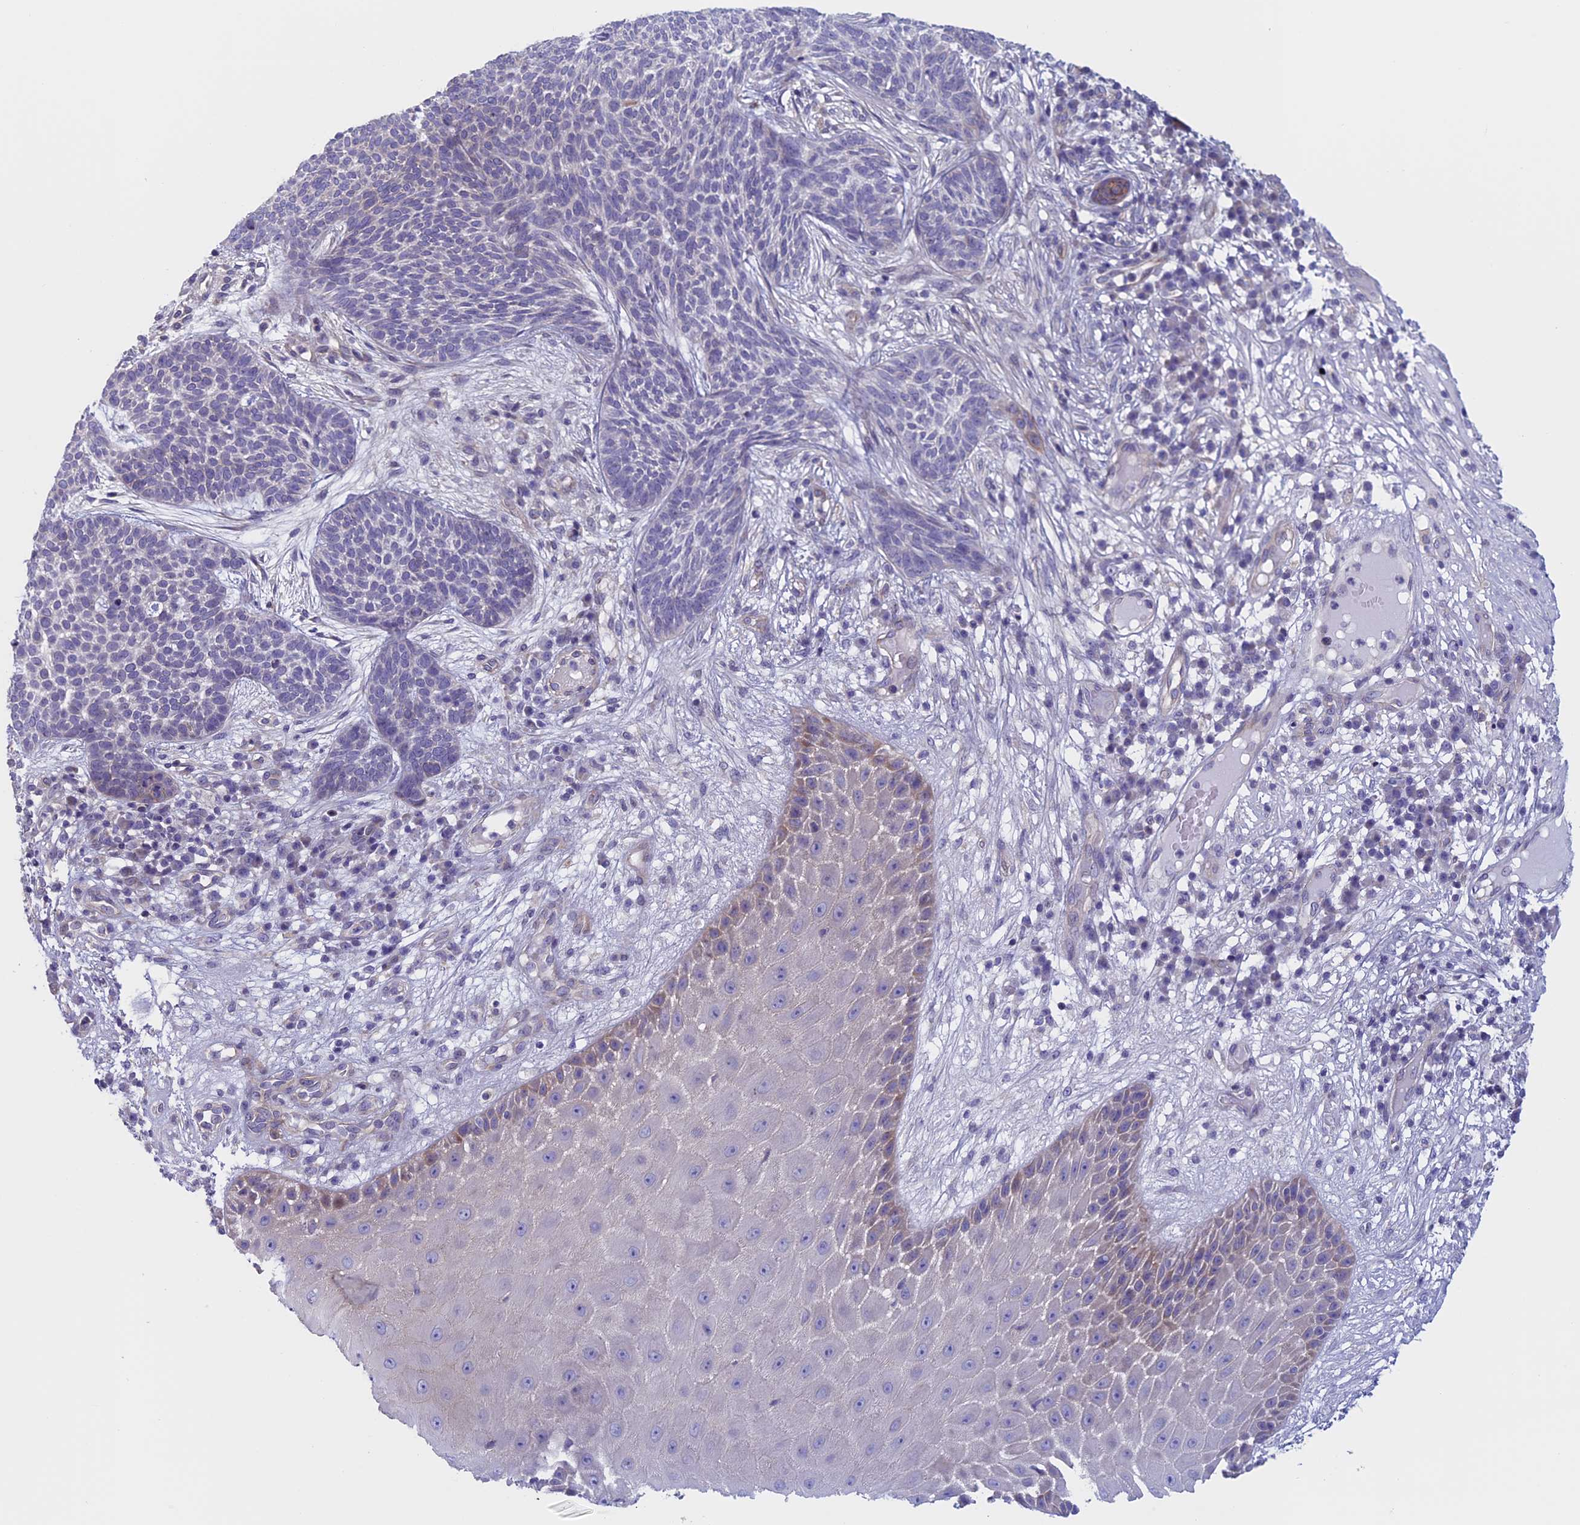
{"staining": {"intensity": "negative", "quantity": "none", "location": "none"}, "tissue": "skin cancer", "cell_type": "Tumor cells", "image_type": "cancer", "snomed": [{"axis": "morphology", "description": "Normal tissue, NOS"}, {"axis": "morphology", "description": "Basal cell carcinoma"}, {"axis": "topography", "description": "Skin"}], "caption": "Basal cell carcinoma (skin) stained for a protein using immunohistochemistry (IHC) shows no positivity tumor cells.", "gene": "CNOT6L", "patient": {"sex": "male", "age": 64}}